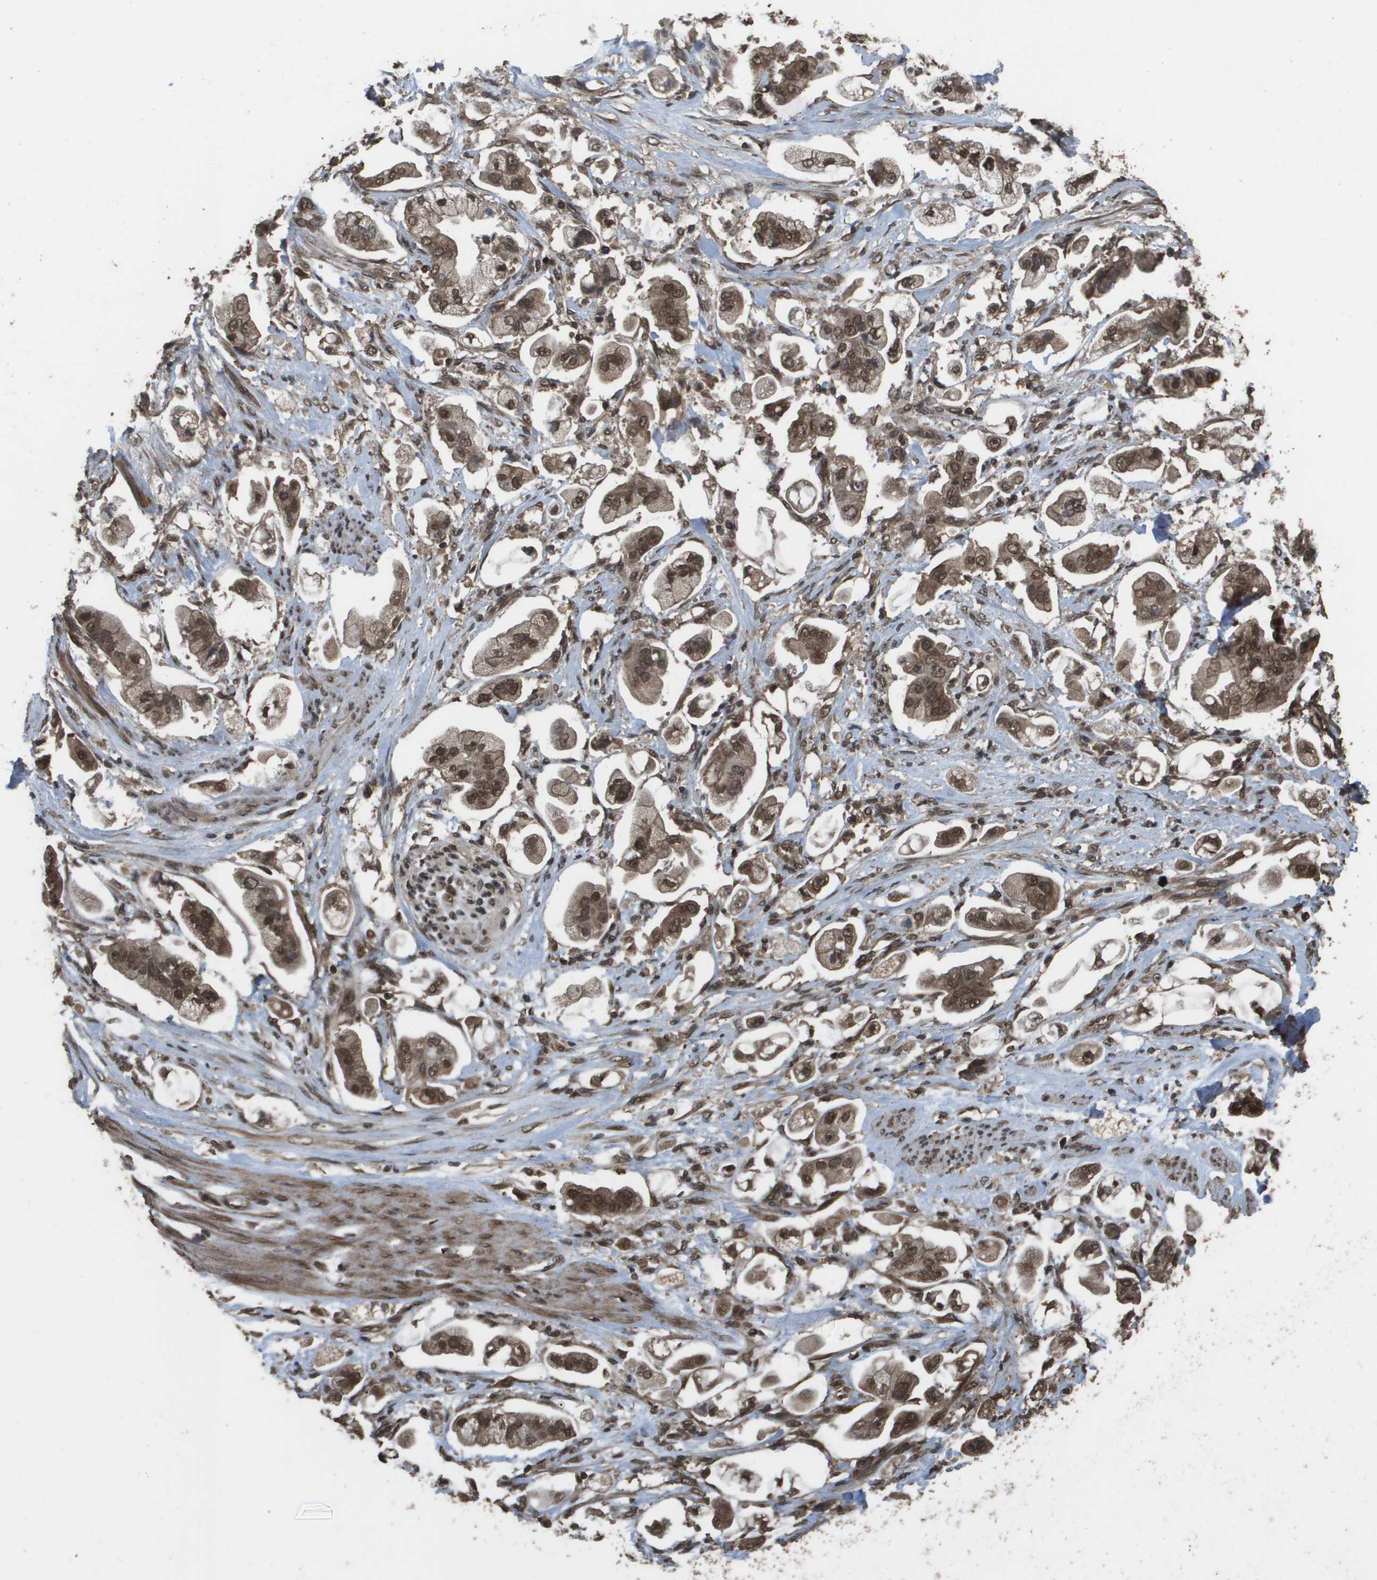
{"staining": {"intensity": "moderate", "quantity": ">75%", "location": "cytoplasmic/membranous,nuclear"}, "tissue": "stomach cancer", "cell_type": "Tumor cells", "image_type": "cancer", "snomed": [{"axis": "morphology", "description": "Adenocarcinoma, NOS"}, {"axis": "topography", "description": "Stomach"}], "caption": "Protein expression analysis of stomach cancer demonstrates moderate cytoplasmic/membranous and nuclear staining in approximately >75% of tumor cells.", "gene": "AXIN2", "patient": {"sex": "male", "age": 62}}